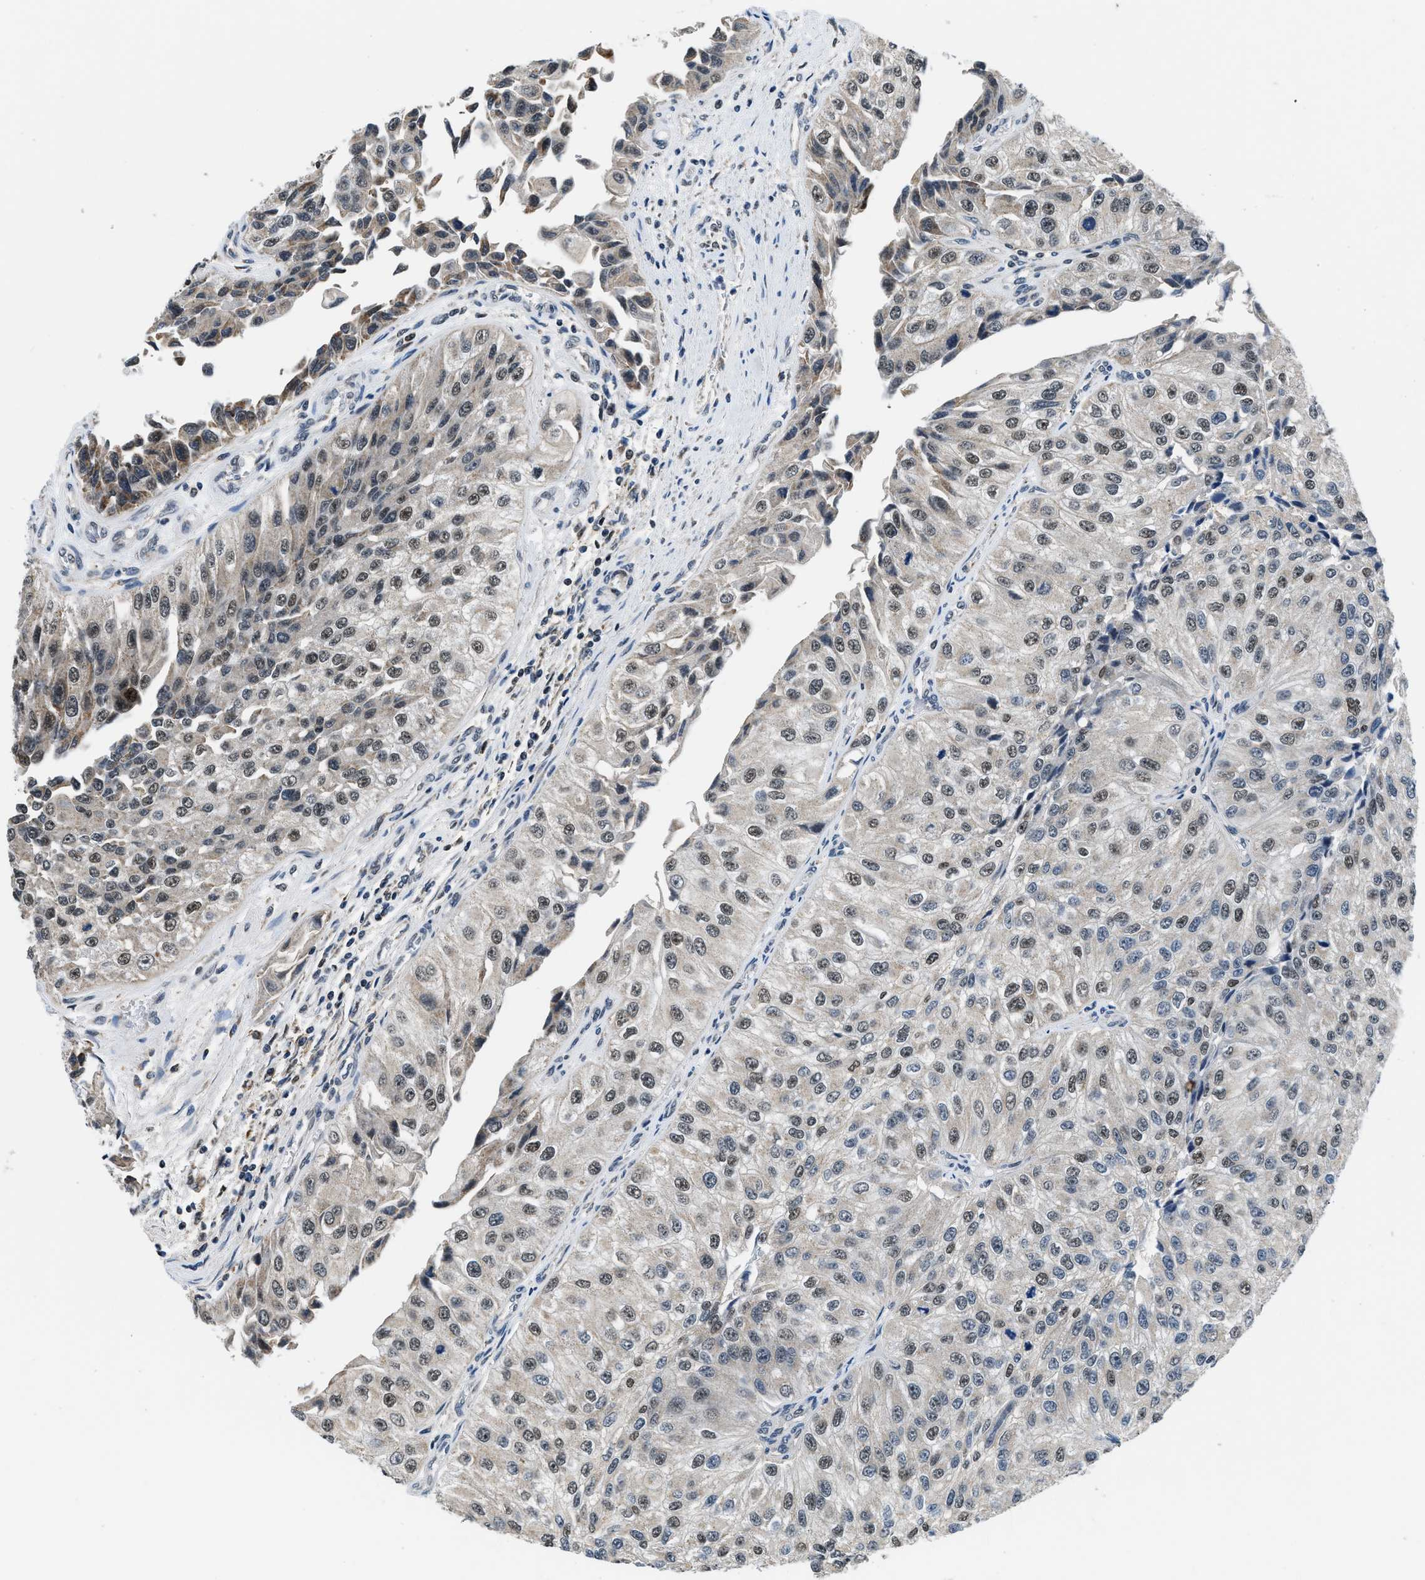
{"staining": {"intensity": "moderate", "quantity": ">75%", "location": "nuclear"}, "tissue": "urothelial cancer", "cell_type": "Tumor cells", "image_type": "cancer", "snomed": [{"axis": "morphology", "description": "Urothelial carcinoma, High grade"}, {"axis": "topography", "description": "Kidney"}, {"axis": "topography", "description": "Urinary bladder"}], "caption": "Tumor cells exhibit moderate nuclear positivity in approximately >75% of cells in urothelial carcinoma (high-grade). (brown staining indicates protein expression, while blue staining denotes nuclei).", "gene": "KDM3B", "patient": {"sex": "male", "age": 77}}